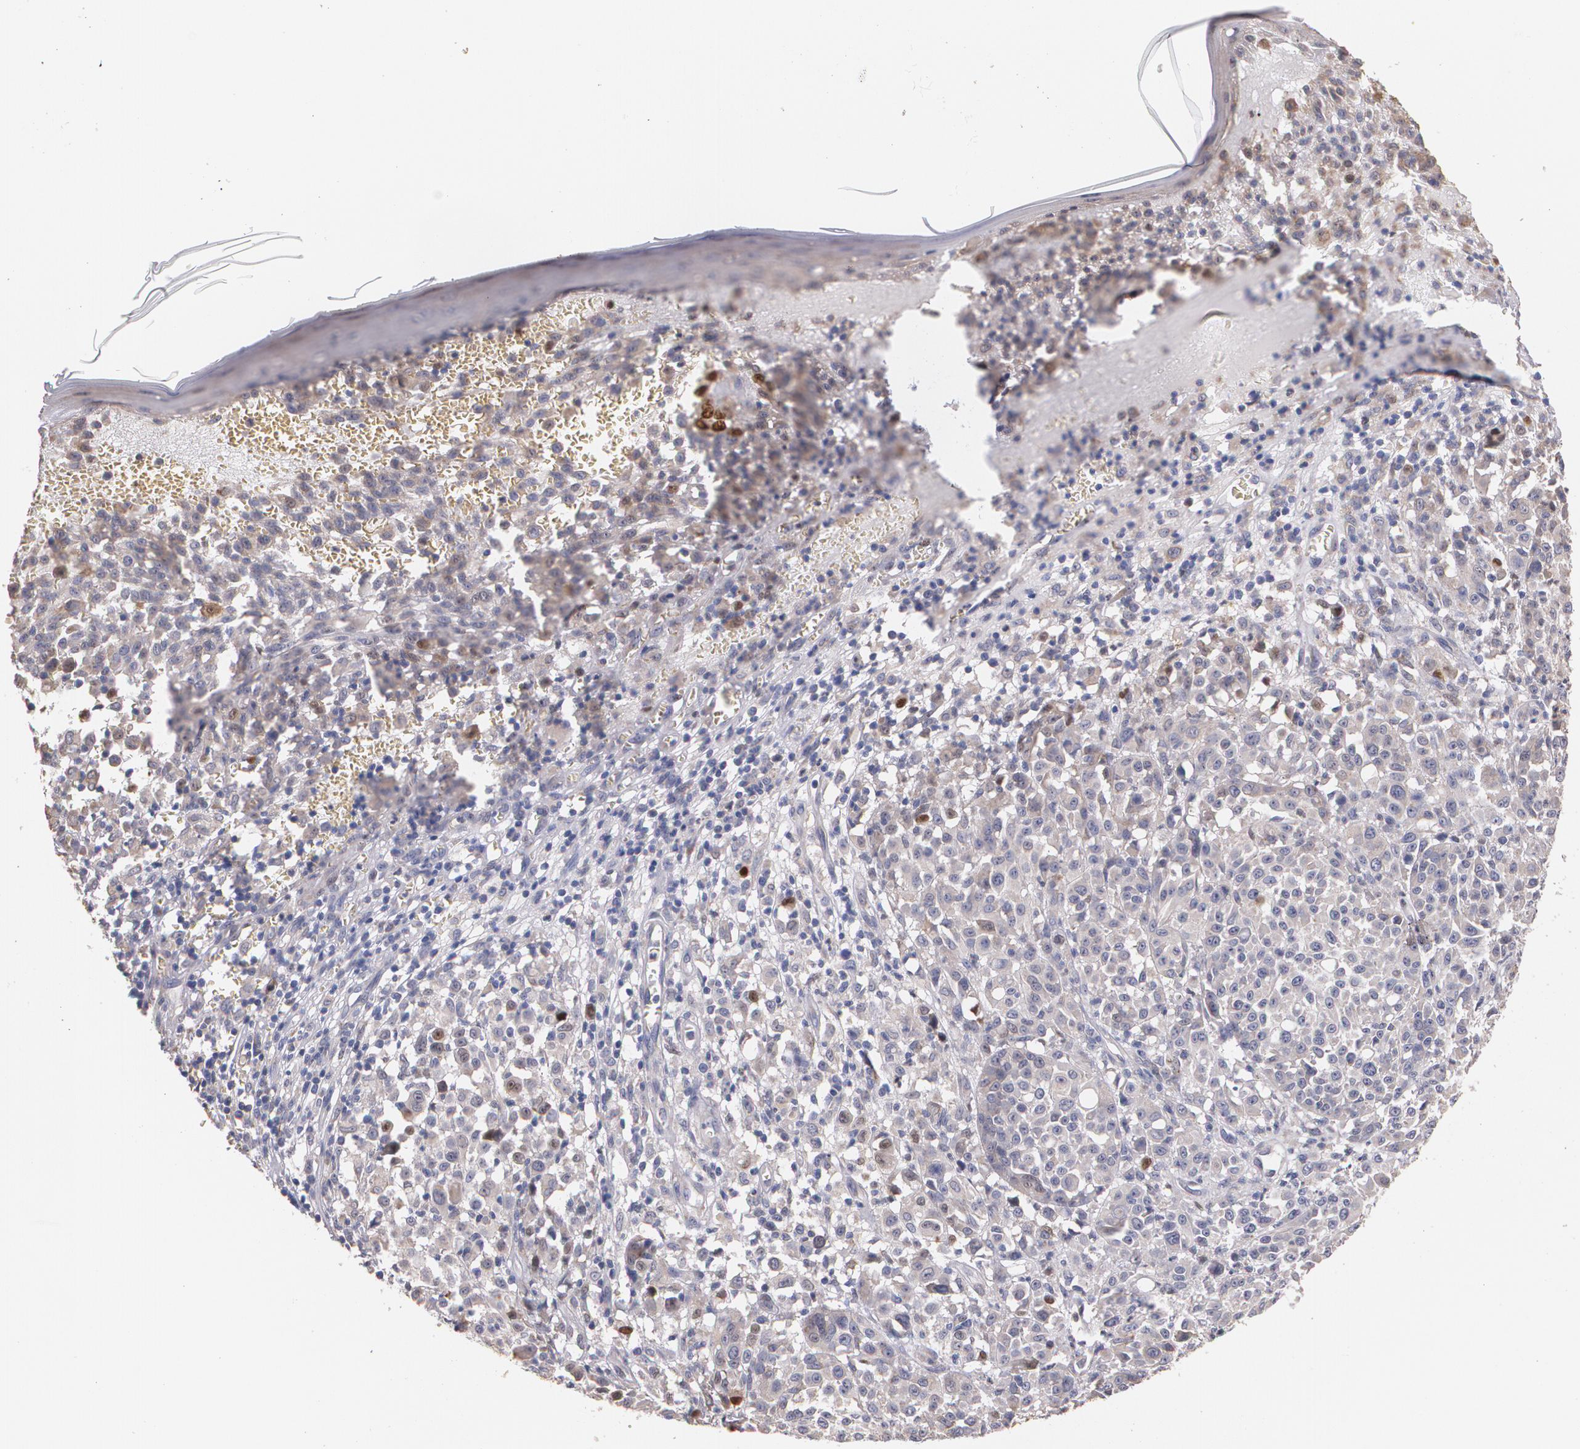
{"staining": {"intensity": "weak", "quantity": "25%-75%", "location": "cytoplasmic/membranous"}, "tissue": "melanoma", "cell_type": "Tumor cells", "image_type": "cancer", "snomed": [{"axis": "morphology", "description": "Malignant melanoma, NOS"}, {"axis": "topography", "description": "Skin"}], "caption": "The micrograph displays staining of malignant melanoma, revealing weak cytoplasmic/membranous protein positivity (brown color) within tumor cells.", "gene": "ATF3", "patient": {"sex": "female", "age": 49}}